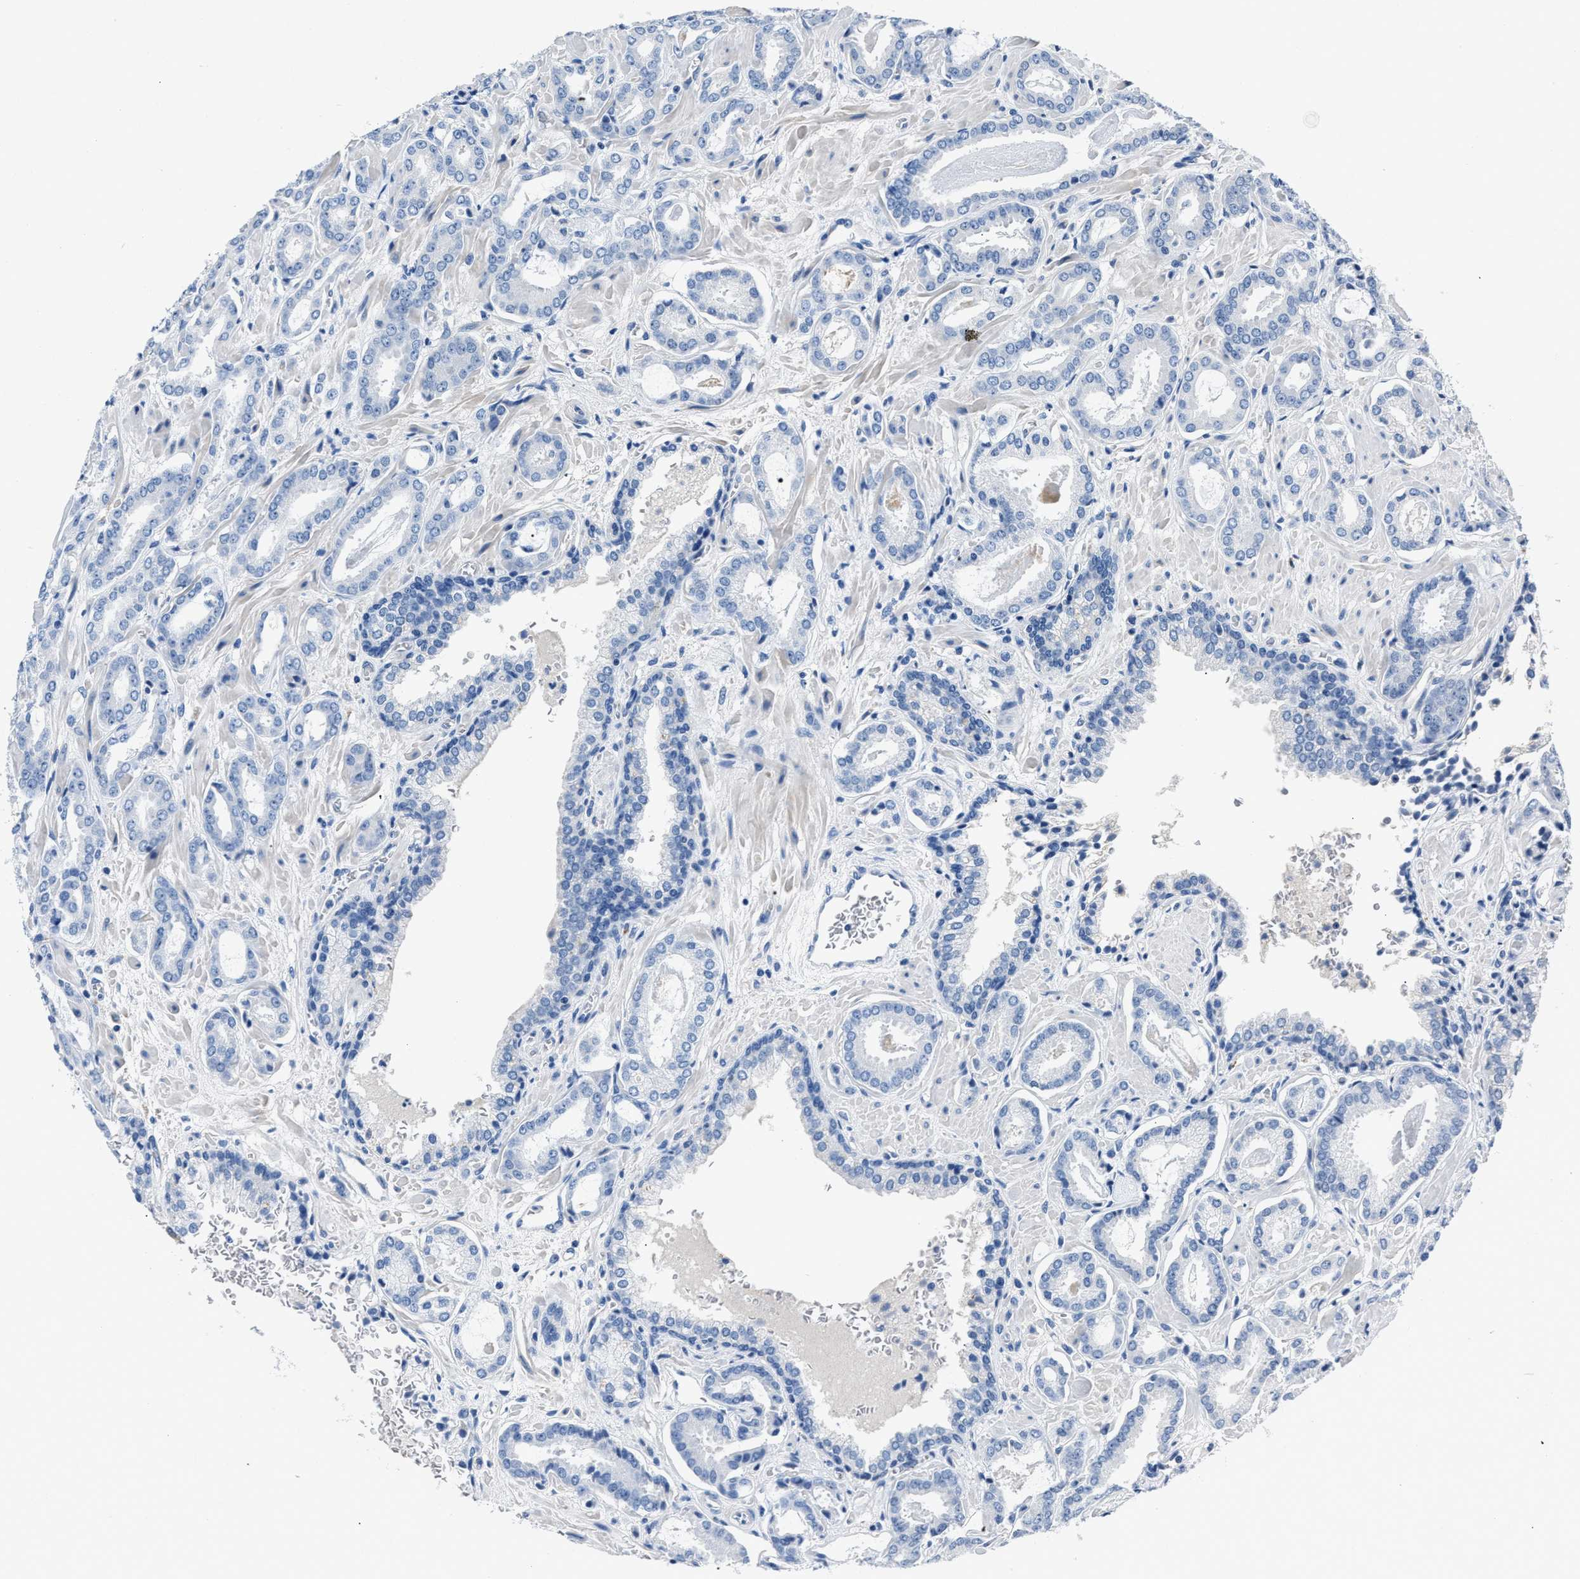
{"staining": {"intensity": "negative", "quantity": "none", "location": "none"}, "tissue": "prostate cancer", "cell_type": "Tumor cells", "image_type": "cancer", "snomed": [{"axis": "morphology", "description": "Adenocarcinoma, Low grade"}, {"axis": "topography", "description": "Prostate"}], "caption": "Micrograph shows no significant protein positivity in tumor cells of prostate cancer (low-grade adenocarcinoma). The staining is performed using DAB (3,3'-diaminobenzidine) brown chromogen with nuclei counter-stained in using hematoxylin.", "gene": "DNAAF5", "patient": {"sex": "male", "age": 53}}